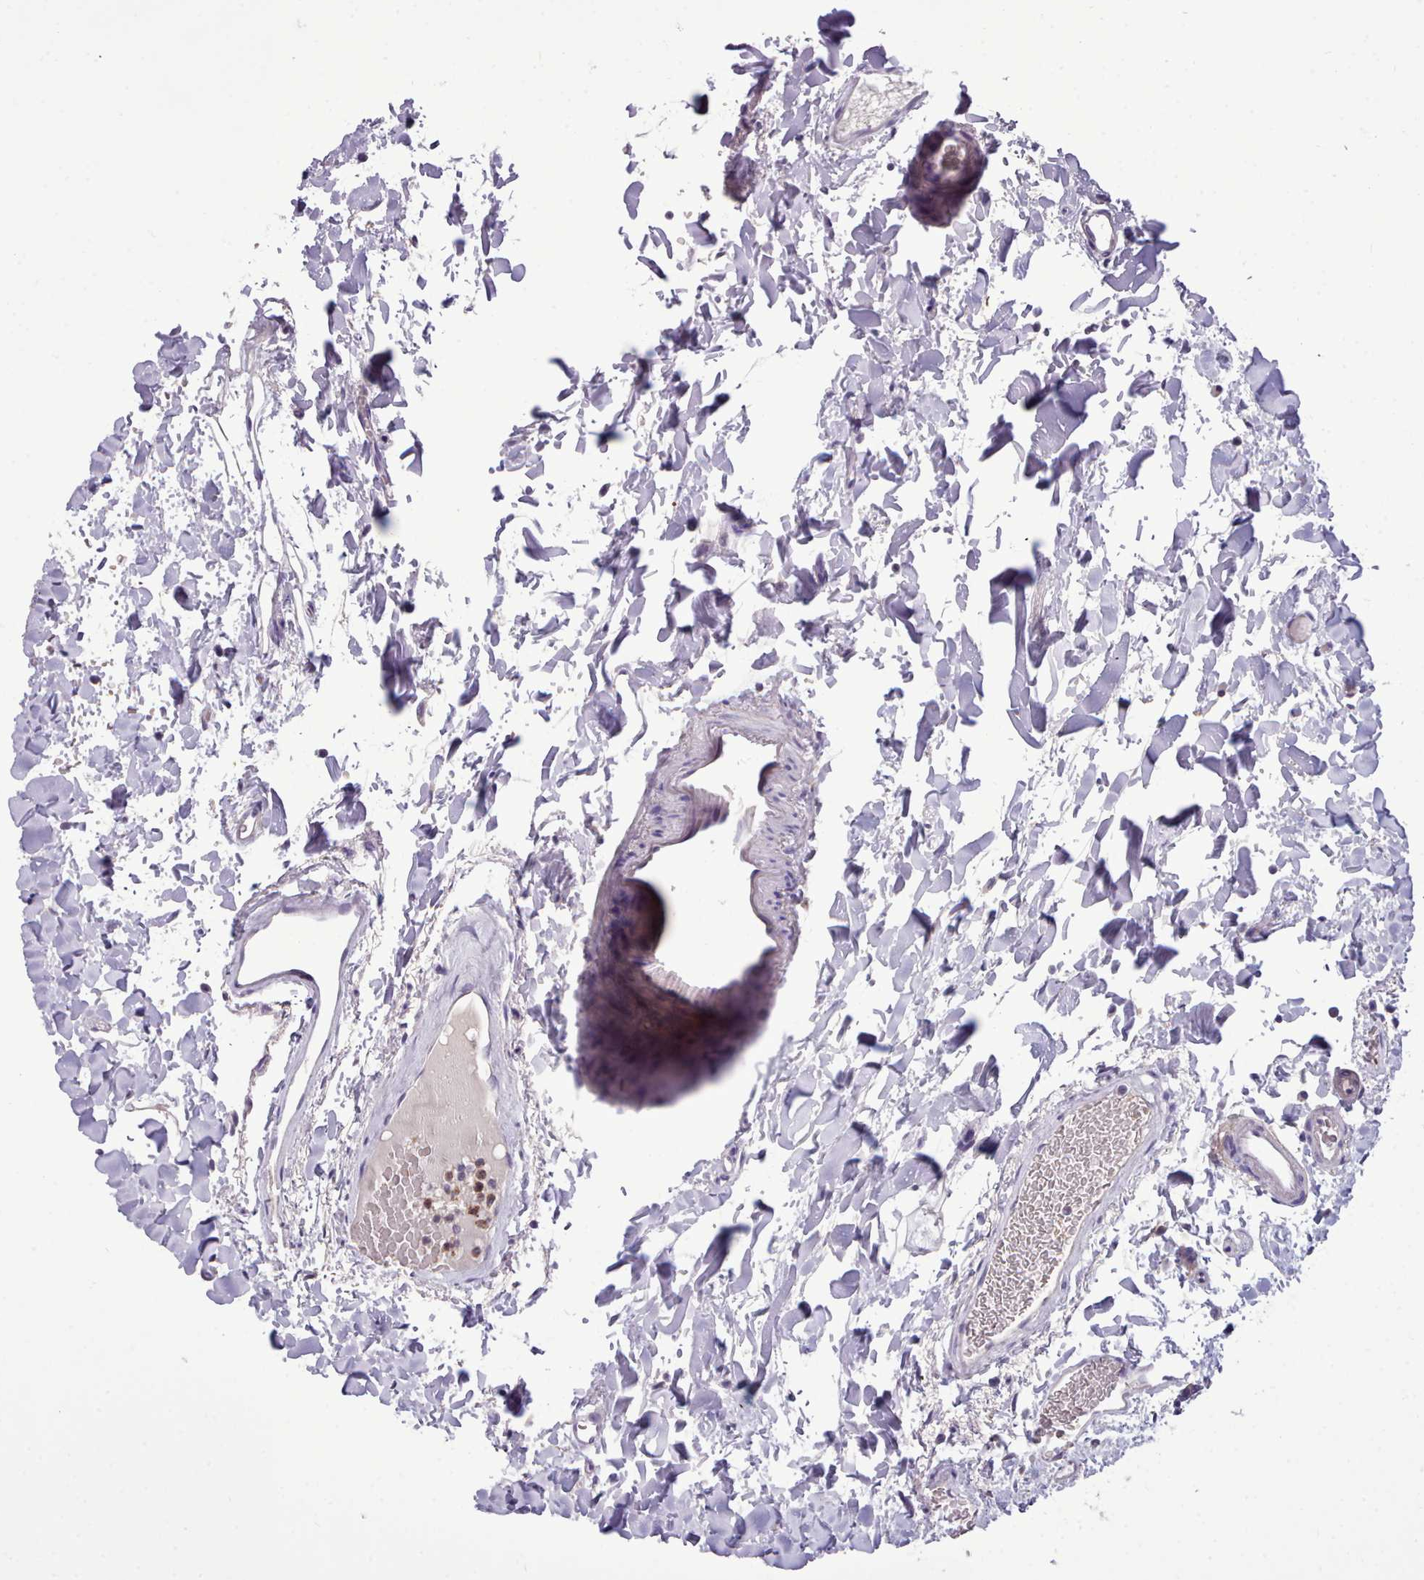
{"staining": {"intensity": "weak", "quantity": ">75%", "location": "cytoplasmic/membranous"}, "tissue": "colon", "cell_type": "Endothelial cells", "image_type": "normal", "snomed": [{"axis": "morphology", "description": "Normal tissue, NOS"}, {"axis": "topography", "description": "Colon"}], "caption": "Unremarkable colon was stained to show a protein in brown. There is low levels of weak cytoplasmic/membranous expression in about >75% of endothelial cells. (DAB IHC, brown staining for protein, blue staining for nuclei).", "gene": "KCTD16", "patient": {"sex": "male", "age": 75}}